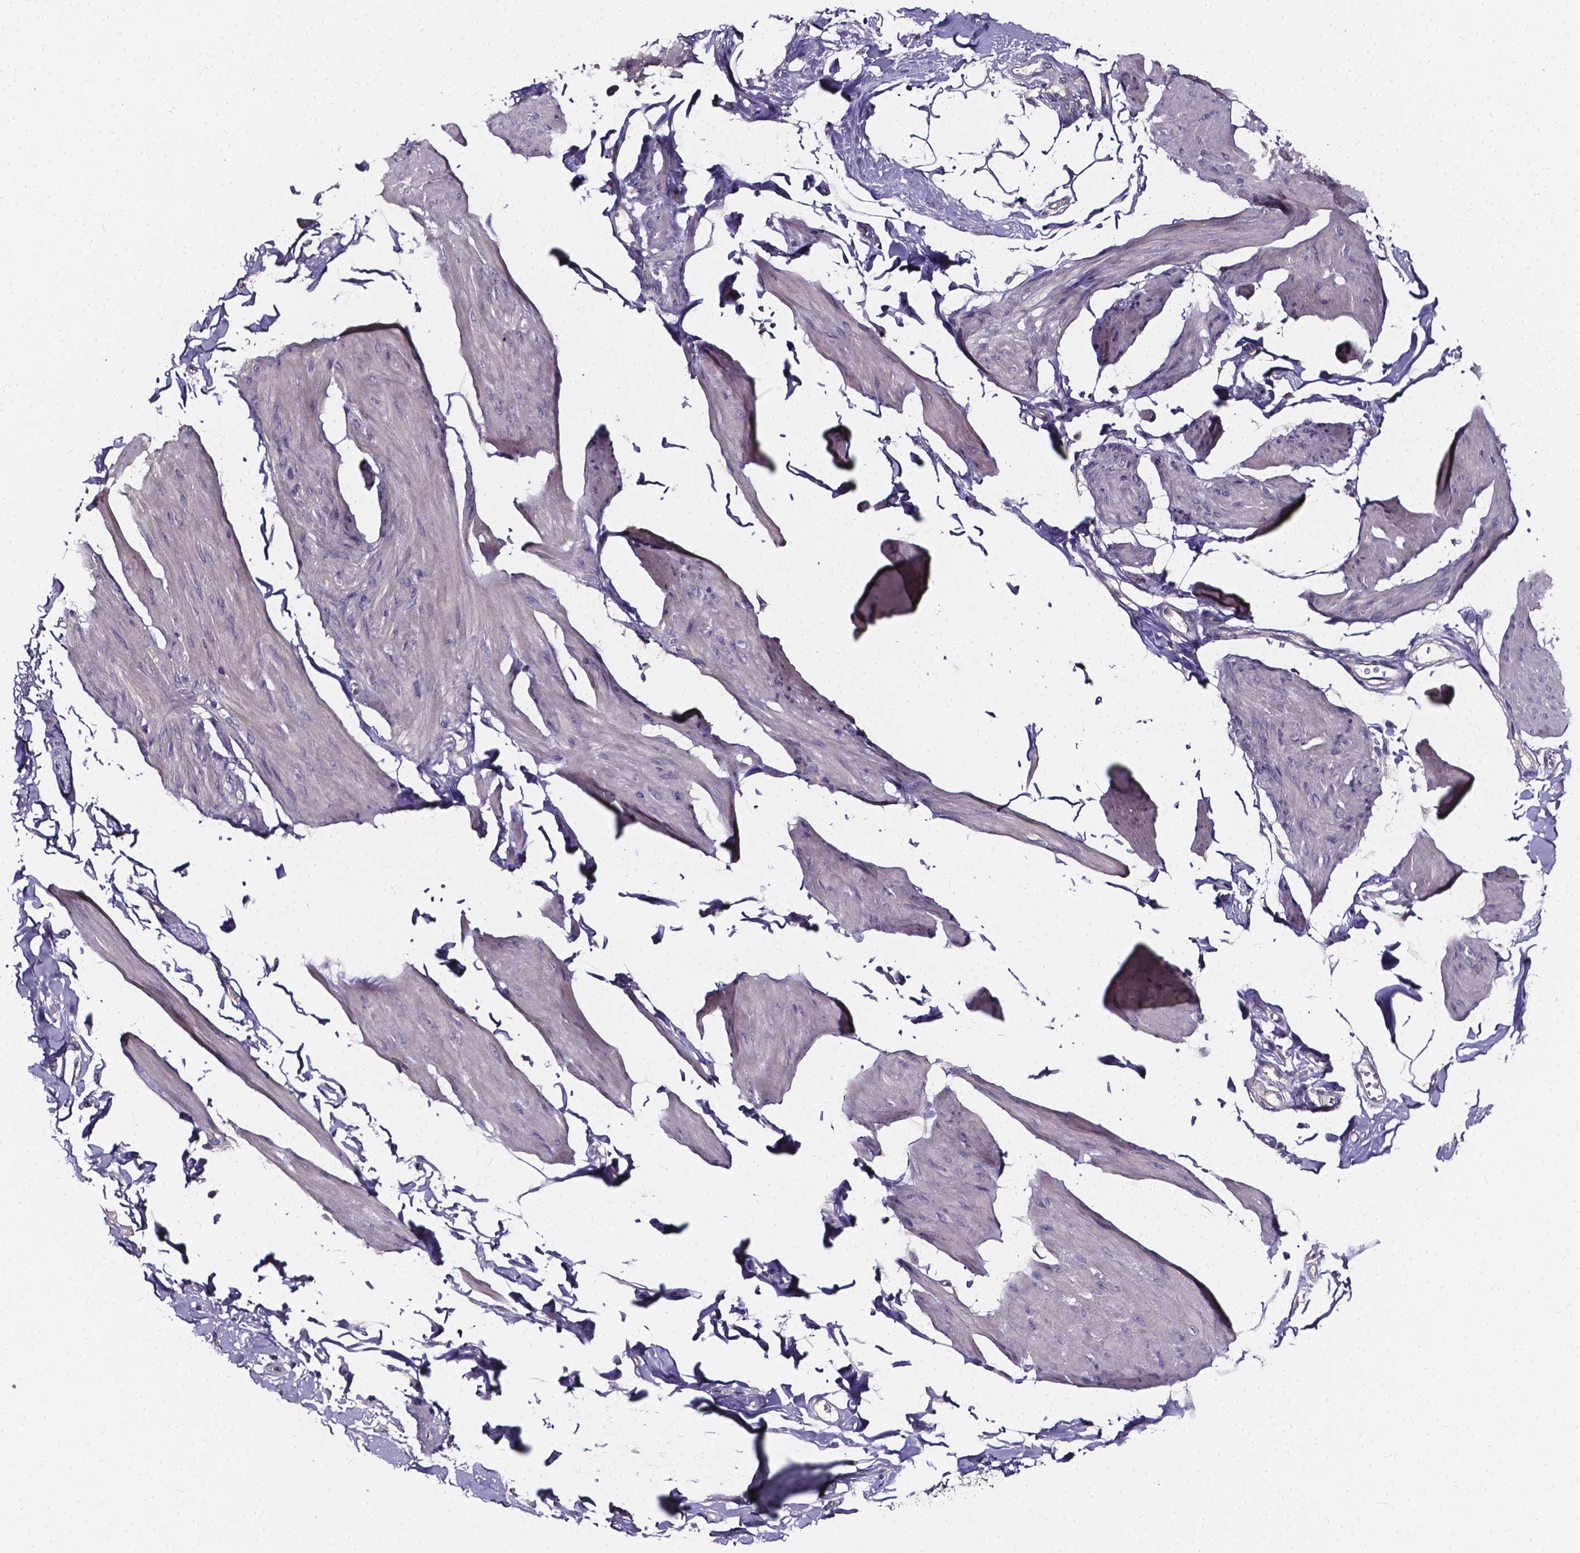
{"staining": {"intensity": "negative", "quantity": "none", "location": "none"}, "tissue": "smooth muscle", "cell_type": "Smooth muscle cells", "image_type": "normal", "snomed": [{"axis": "morphology", "description": "Normal tissue, NOS"}, {"axis": "topography", "description": "Adipose tissue"}, {"axis": "topography", "description": "Smooth muscle"}, {"axis": "topography", "description": "Peripheral nerve tissue"}], "caption": "The photomicrograph exhibits no staining of smooth muscle cells in unremarkable smooth muscle.", "gene": "THEMIS", "patient": {"sex": "male", "age": 83}}